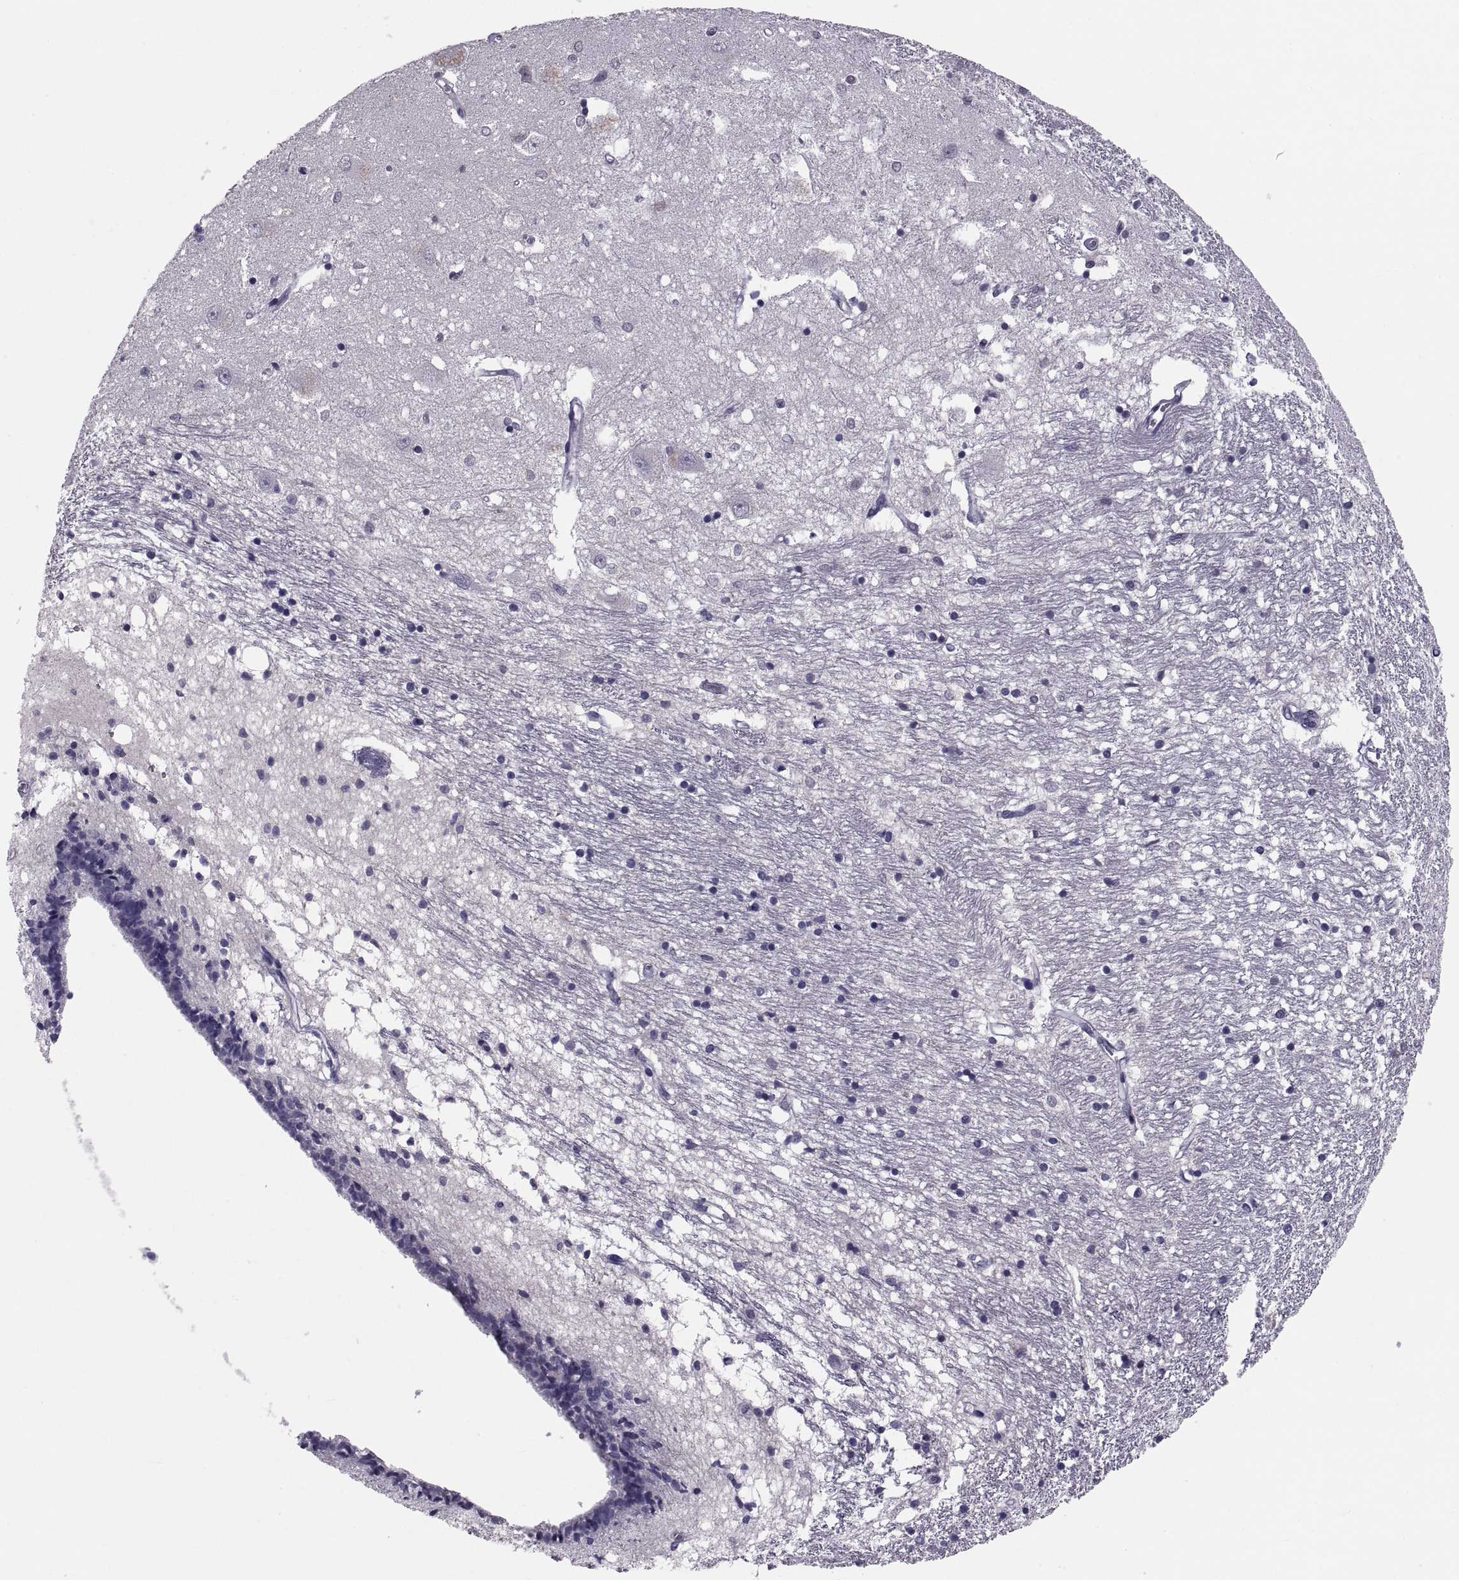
{"staining": {"intensity": "negative", "quantity": "none", "location": "none"}, "tissue": "caudate", "cell_type": "Glial cells", "image_type": "normal", "snomed": [{"axis": "morphology", "description": "Normal tissue, NOS"}, {"axis": "topography", "description": "Lateral ventricle wall"}], "caption": "Image shows no significant protein staining in glial cells of unremarkable caudate.", "gene": "PDZRN4", "patient": {"sex": "female", "age": 71}}